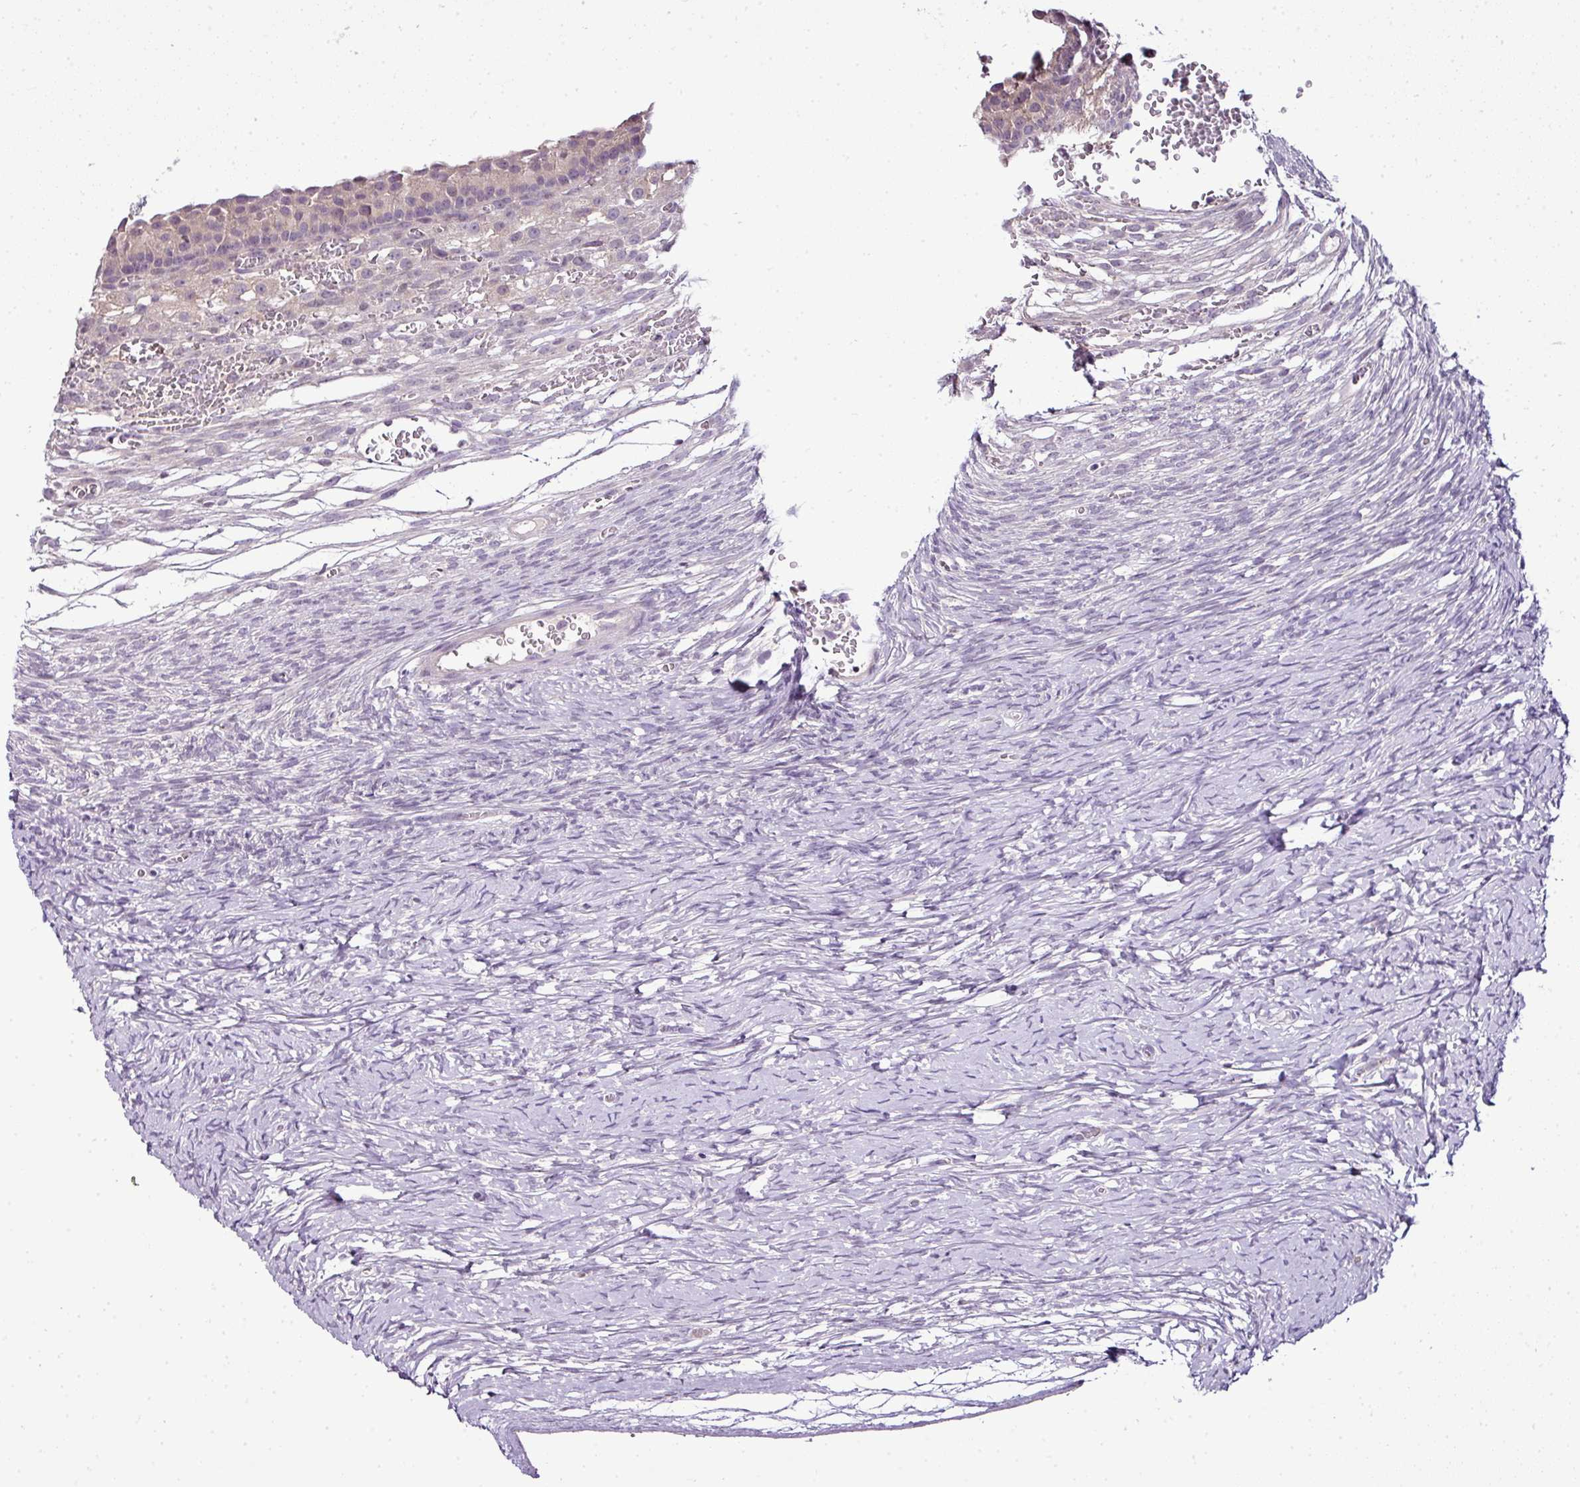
{"staining": {"intensity": "negative", "quantity": "none", "location": "none"}, "tissue": "ovary", "cell_type": "Ovarian stroma cells", "image_type": "normal", "snomed": [{"axis": "morphology", "description": "Normal tissue, NOS"}, {"axis": "topography", "description": "Ovary"}], "caption": "This is a photomicrograph of IHC staining of normal ovary, which shows no expression in ovarian stroma cells.", "gene": "TEX30", "patient": {"sex": "female", "age": 39}}